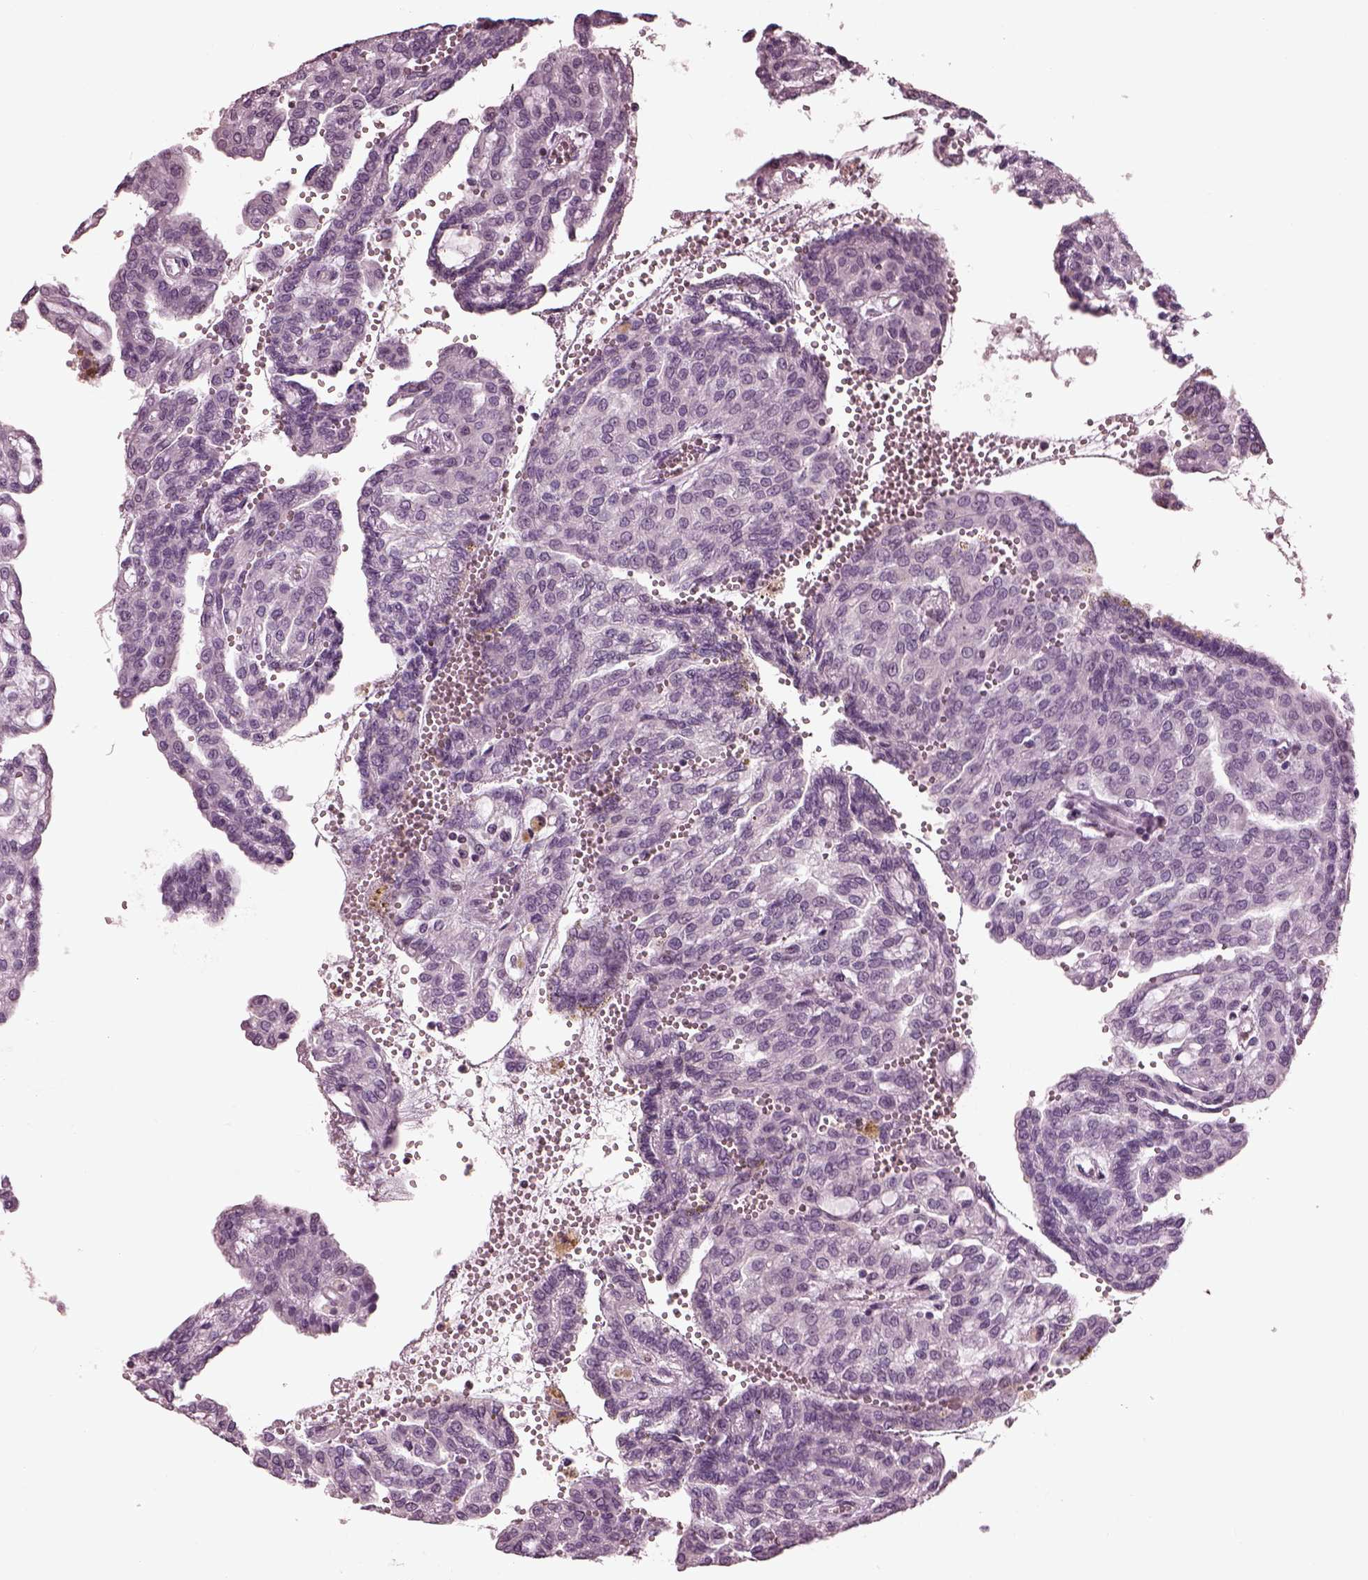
{"staining": {"intensity": "negative", "quantity": "none", "location": "none"}, "tissue": "renal cancer", "cell_type": "Tumor cells", "image_type": "cancer", "snomed": [{"axis": "morphology", "description": "Adenocarcinoma, NOS"}, {"axis": "topography", "description": "Kidney"}], "caption": "Immunohistochemistry (IHC) of human renal adenocarcinoma shows no staining in tumor cells. (Immunohistochemistry (IHC), brightfield microscopy, high magnification).", "gene": "BFSP1", "patient": {"sex": "male", "age": 63}}